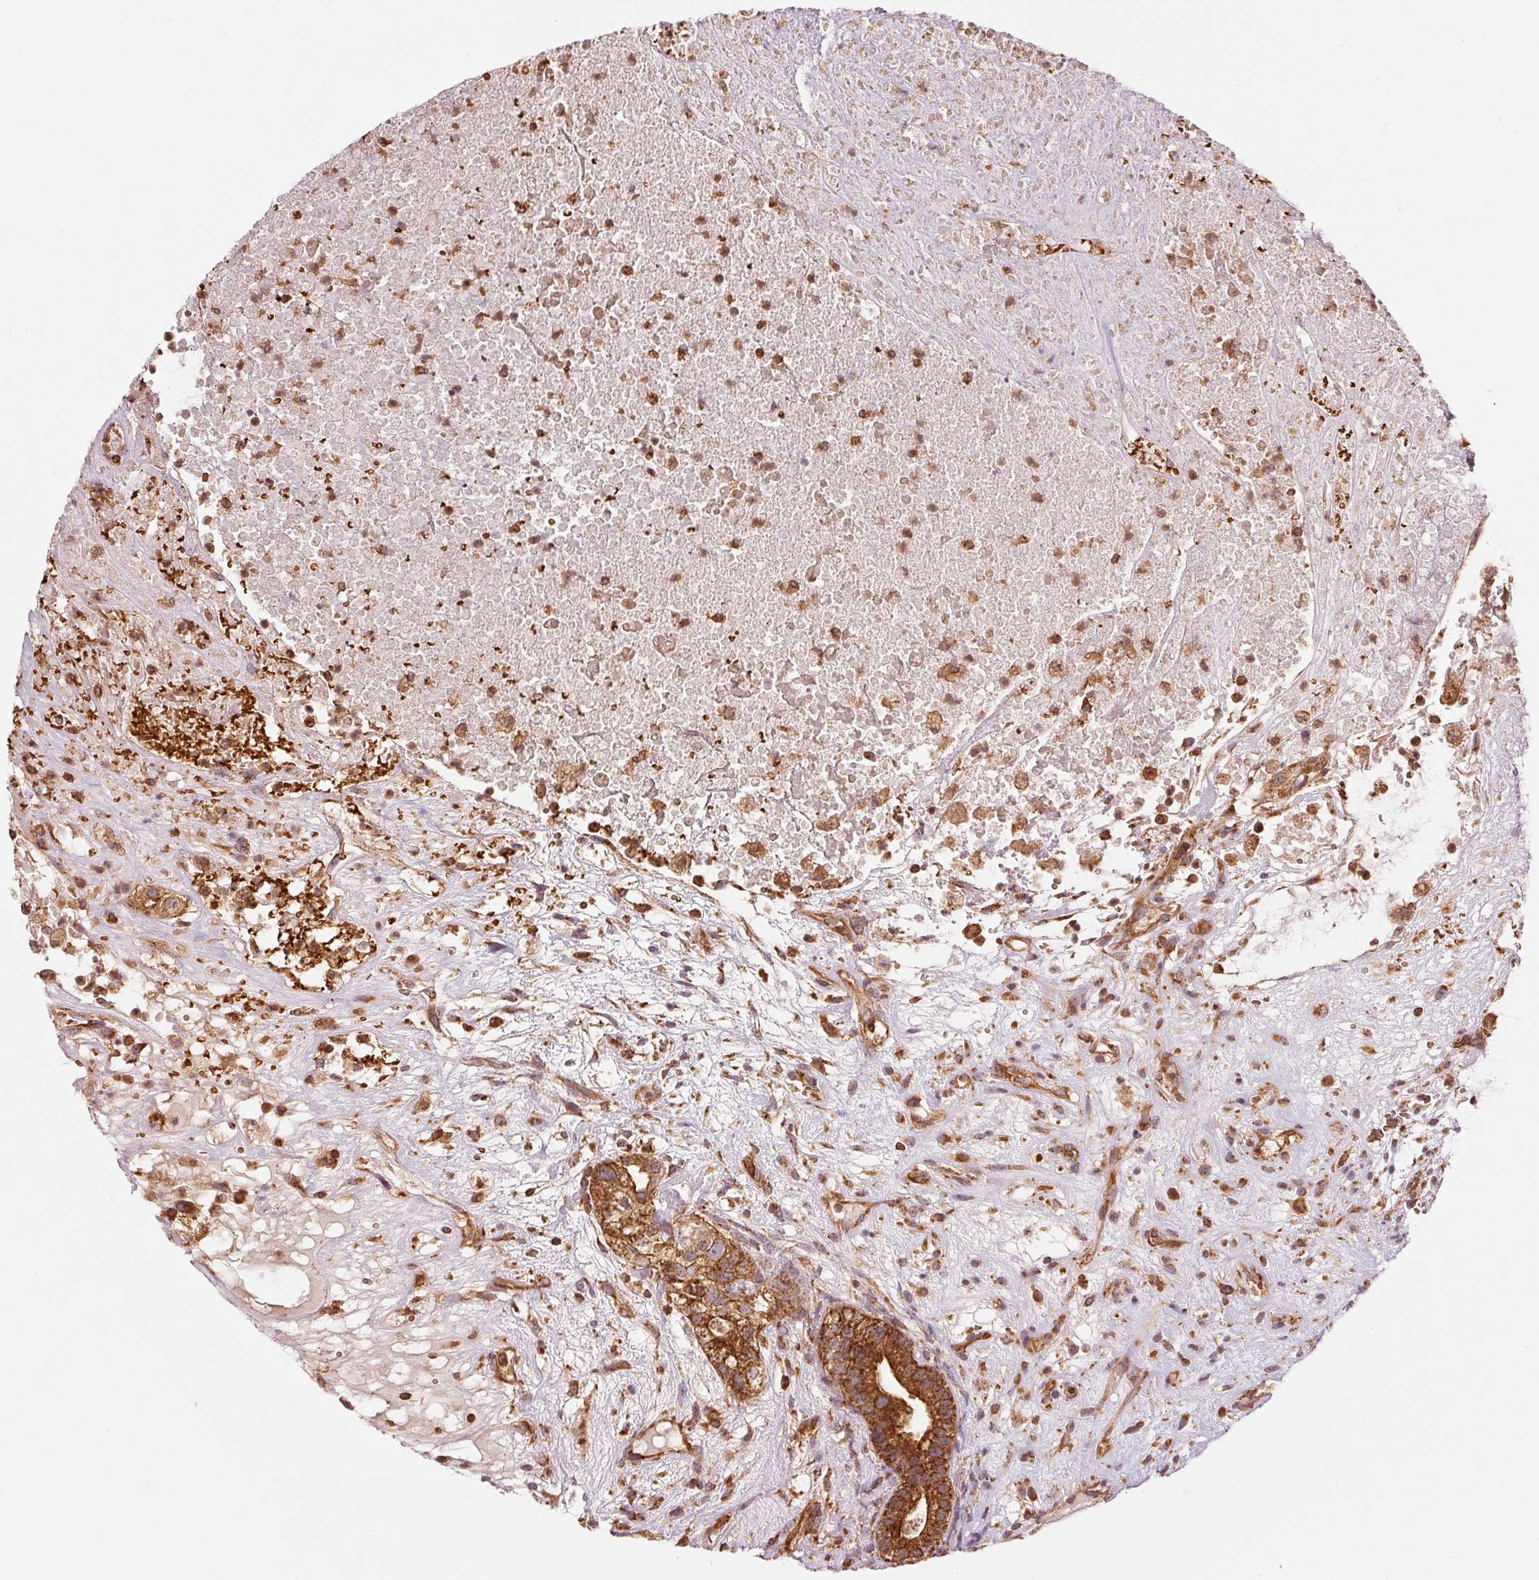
{"staining": {"intensity": "strong", "quantity": ">75%", "location": "cytoplasmic/membranous"}, "tissue": "testis cancer", "cell_type": "Tumor cells", "image_type": "cancer", "snomed": [{"axis": "morphology", "description": "Seminoma, NOS"}, {"axis": "morphology", "description": "Carcinoma, Embryonal, NOS"}, {"axis": "topography", "description": "Testis"}], "caption": "Strong cytoplasmic/membranous staining is identified in approximately >75% of tumor cells in testis cancer.", "gene": "ADCY4", "patient": {"sex": "male", "age": 41}}